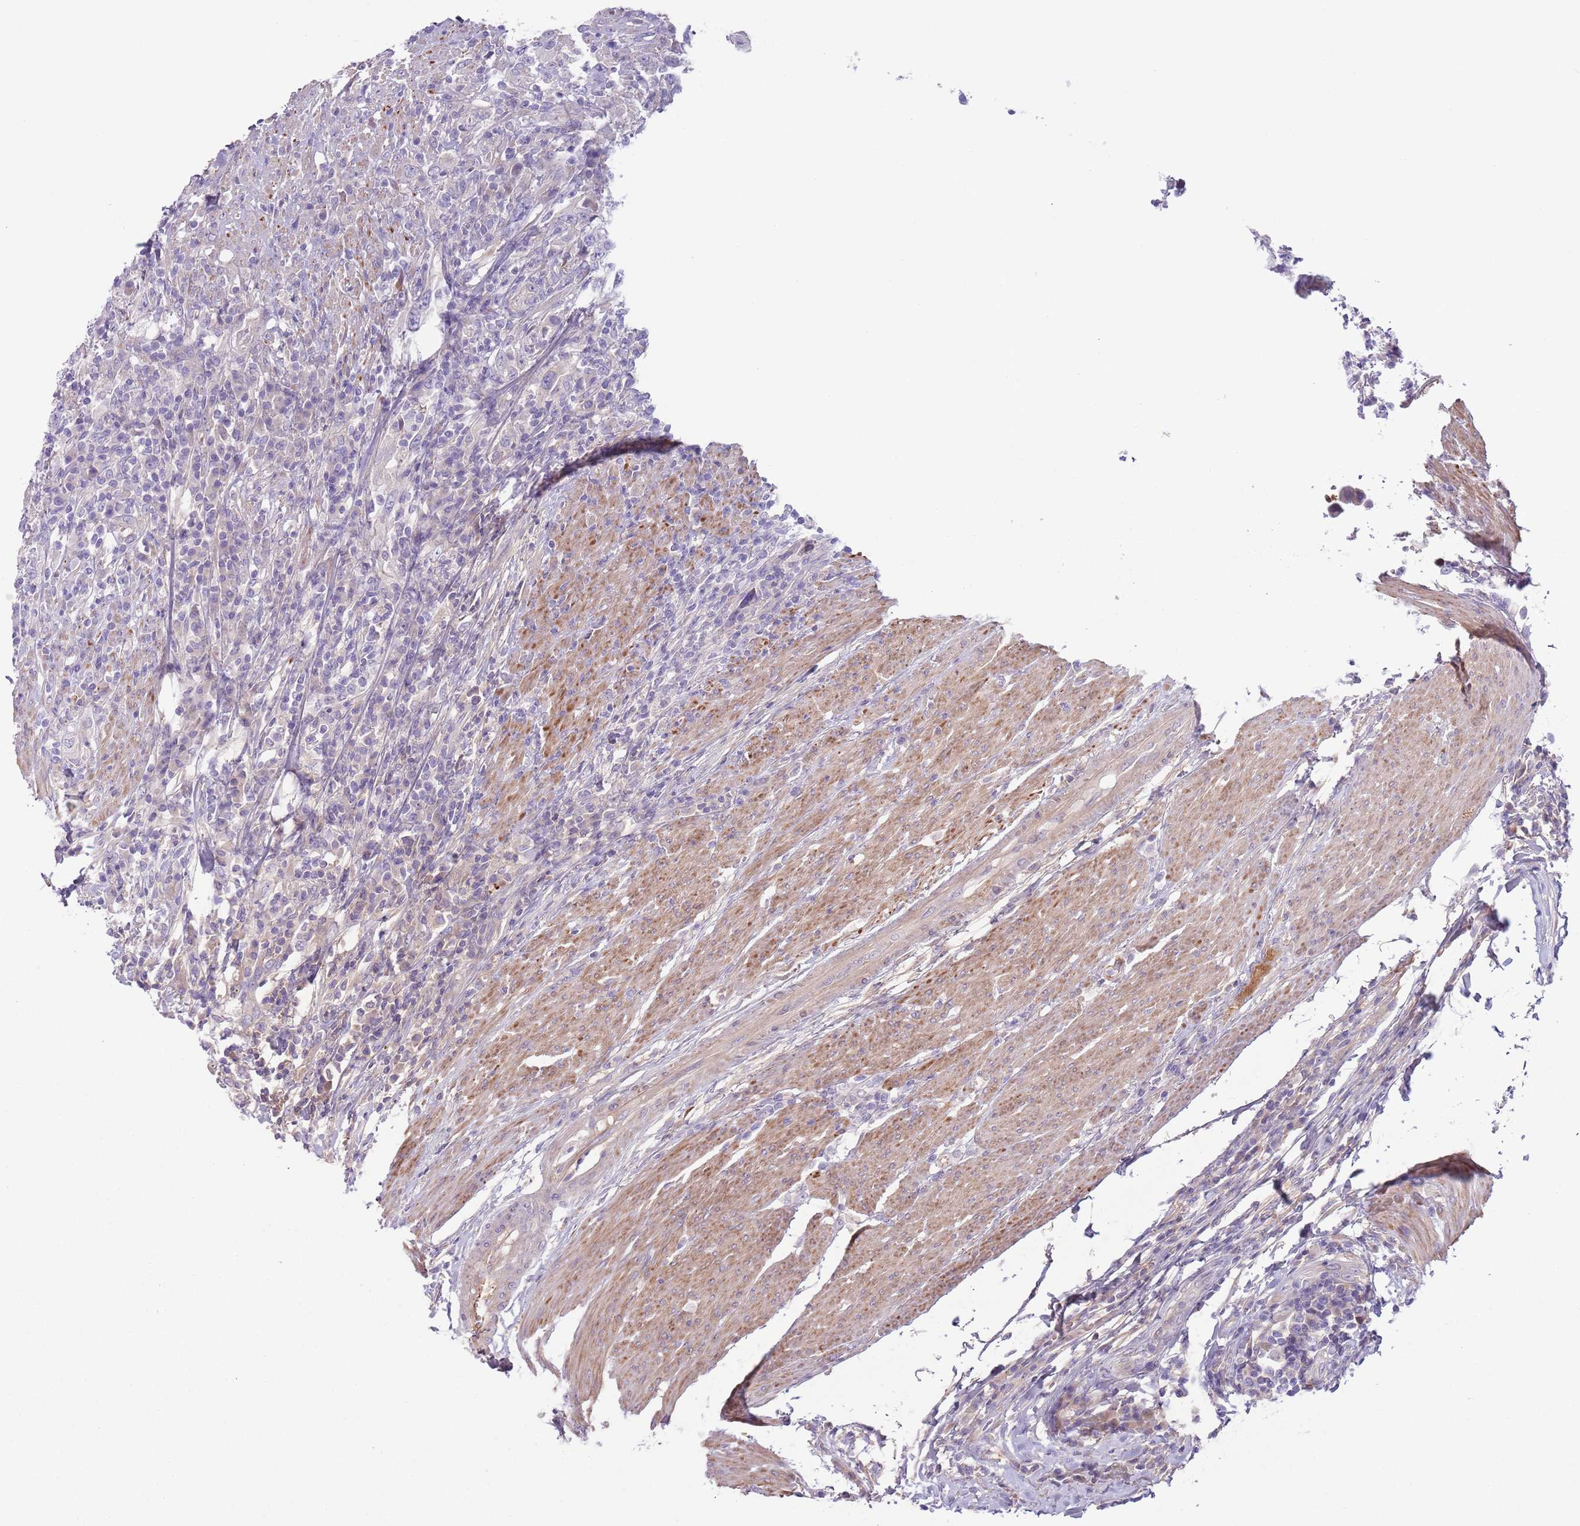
{"staining": {"intensity": "negative", "quantity": "none", "location": "none"}, "tissue": "urothelial cancer", "cell_type": "Tumor cells", "image_type": "cancer", "snomed": [{"axis": "morphology", "description": "Urothelial carcinoma, High grade"}, {"axis": "topography", "description": "Urinary bladder"}], "caption": "Histopathology image shows no protein staining in tumor cells of urothelial cancer tissue.", "gene": "CFH", "patient": {"sex": "male", "age": 61}}